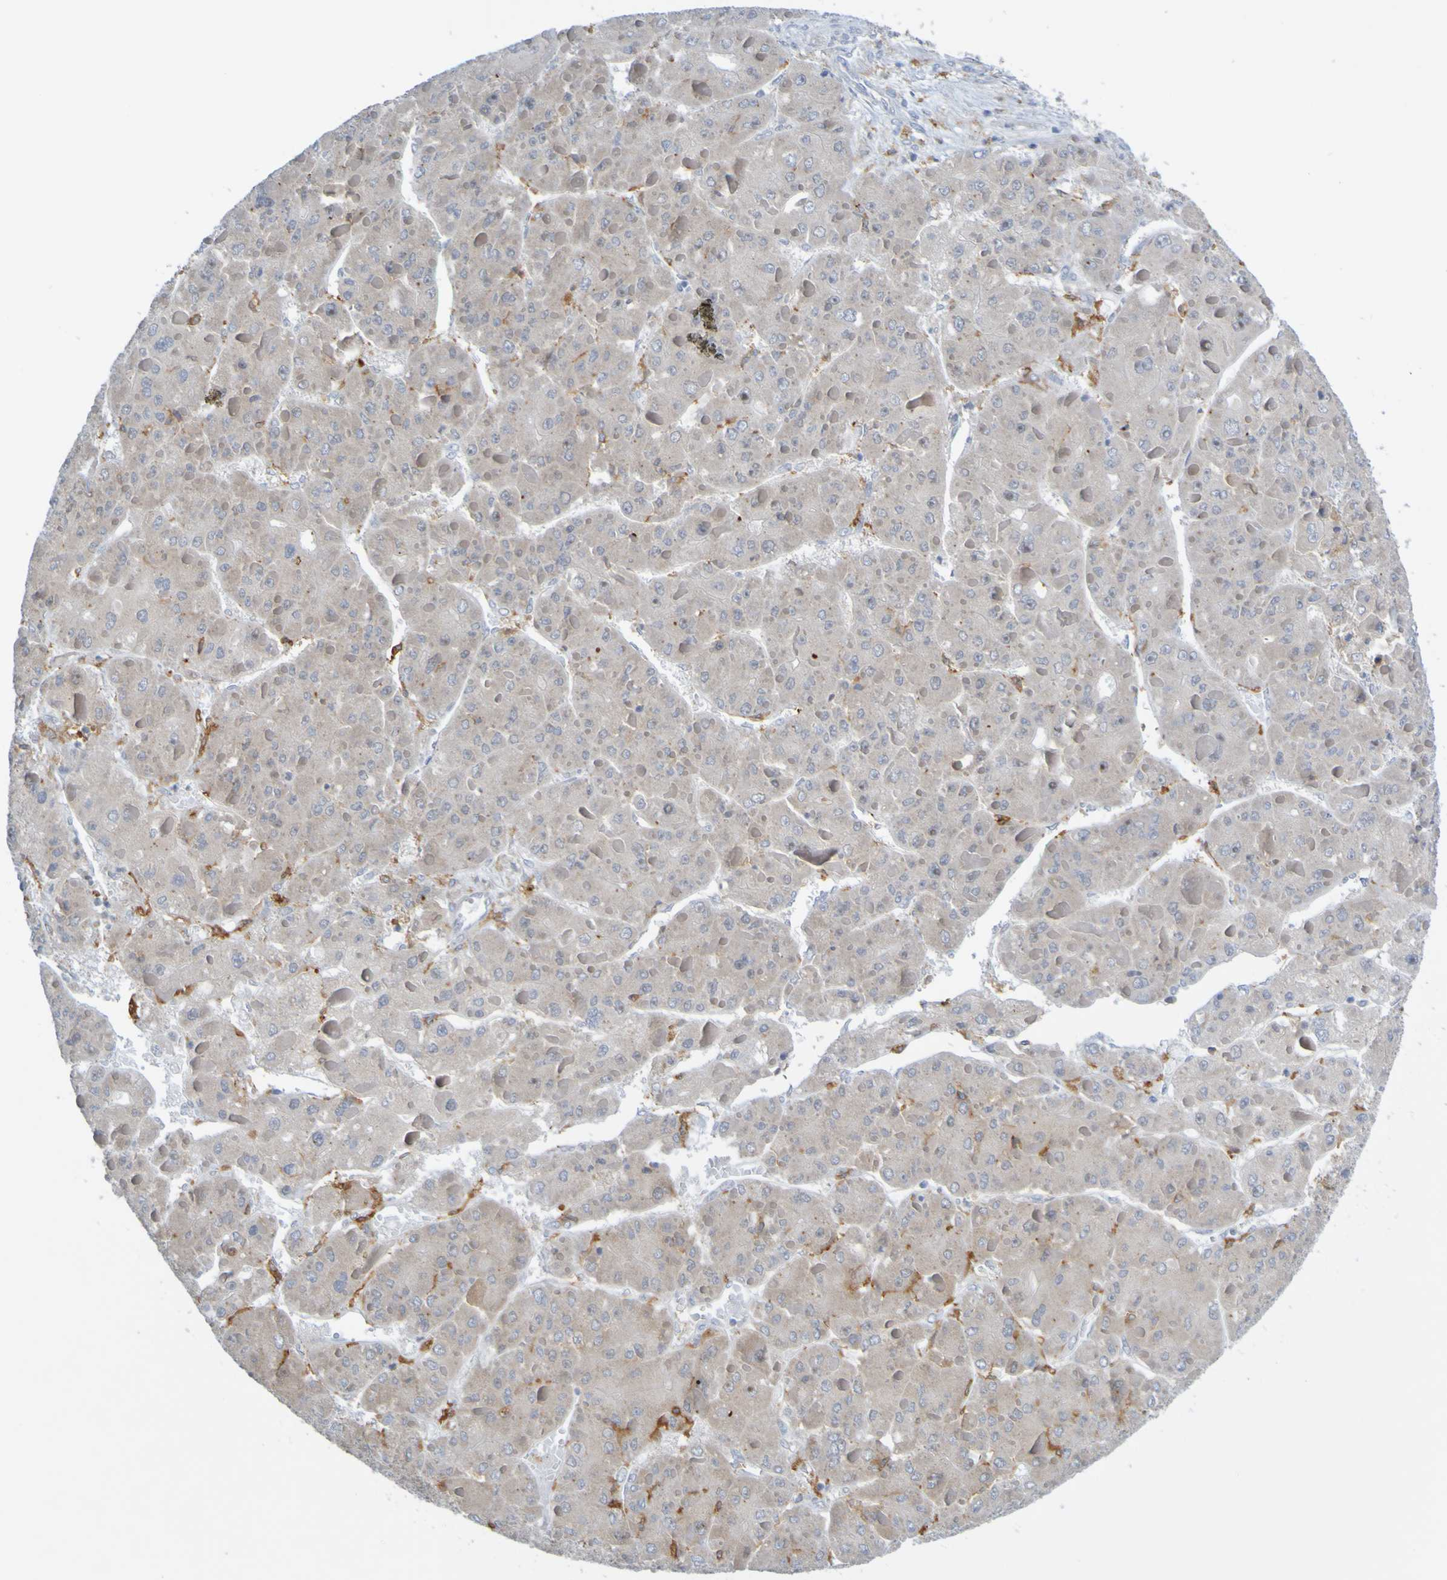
{"staining": {"intensity": "weak", "quantity": "<25%", "location": "cytoplasmic/membranous"}, "tissue": "liver cancer", "cell_type": "Tumor cells", "image_type": "cancer", "snomed": [{"axis": "morphology", "description": "Carcinoma, Hepatocellular, NOS"}, {"axis": "topography", "description": "Liver"}], "caption": "Liver hepatocellular carcinoma was stained to show a protein in brown. There is no significant staining in tumor cells.", "gene": "LILRB5", "patient": {"sex": "female", "age": 73}}